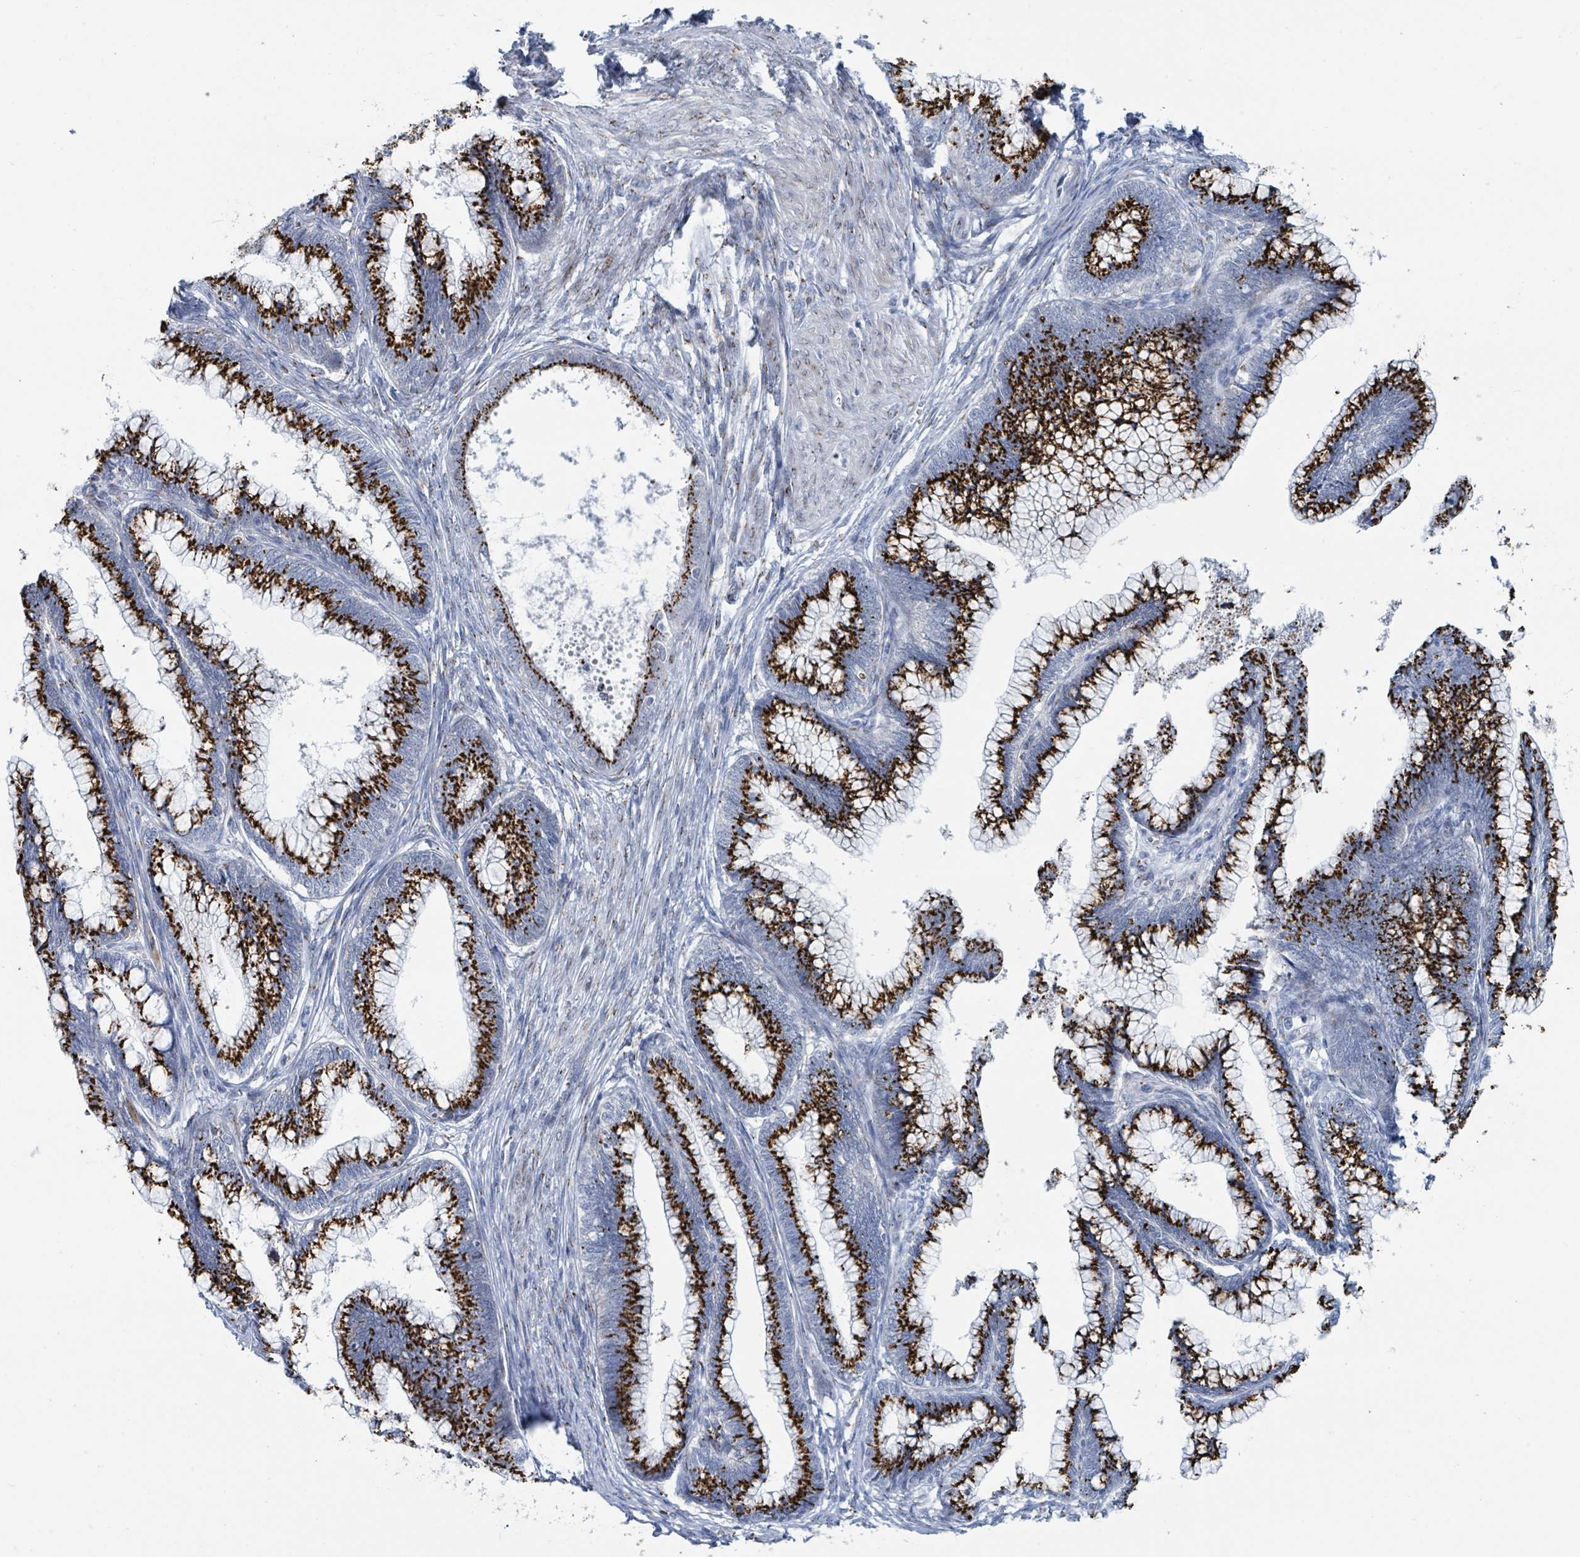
{"staining": {"intensity": "strong", "quantity": "25%-75%", "location": "cytoplasmic/membranous"}, "tissue": "cervical cancer", "cell_type": "Tumor cells", "image_type": "cancer", "snomed": [{"axis": "morphology", "description": "Adenocarcinoma, NOS"}, {"axis": "topography", "description": "Cervix"}], "caption": "Human adenocarcinoma (cervical) stained with a protein marker displays strong staining in tumor cells.", "gene": "DCAF5", "patient": {"sex": "female", "age": 44}}